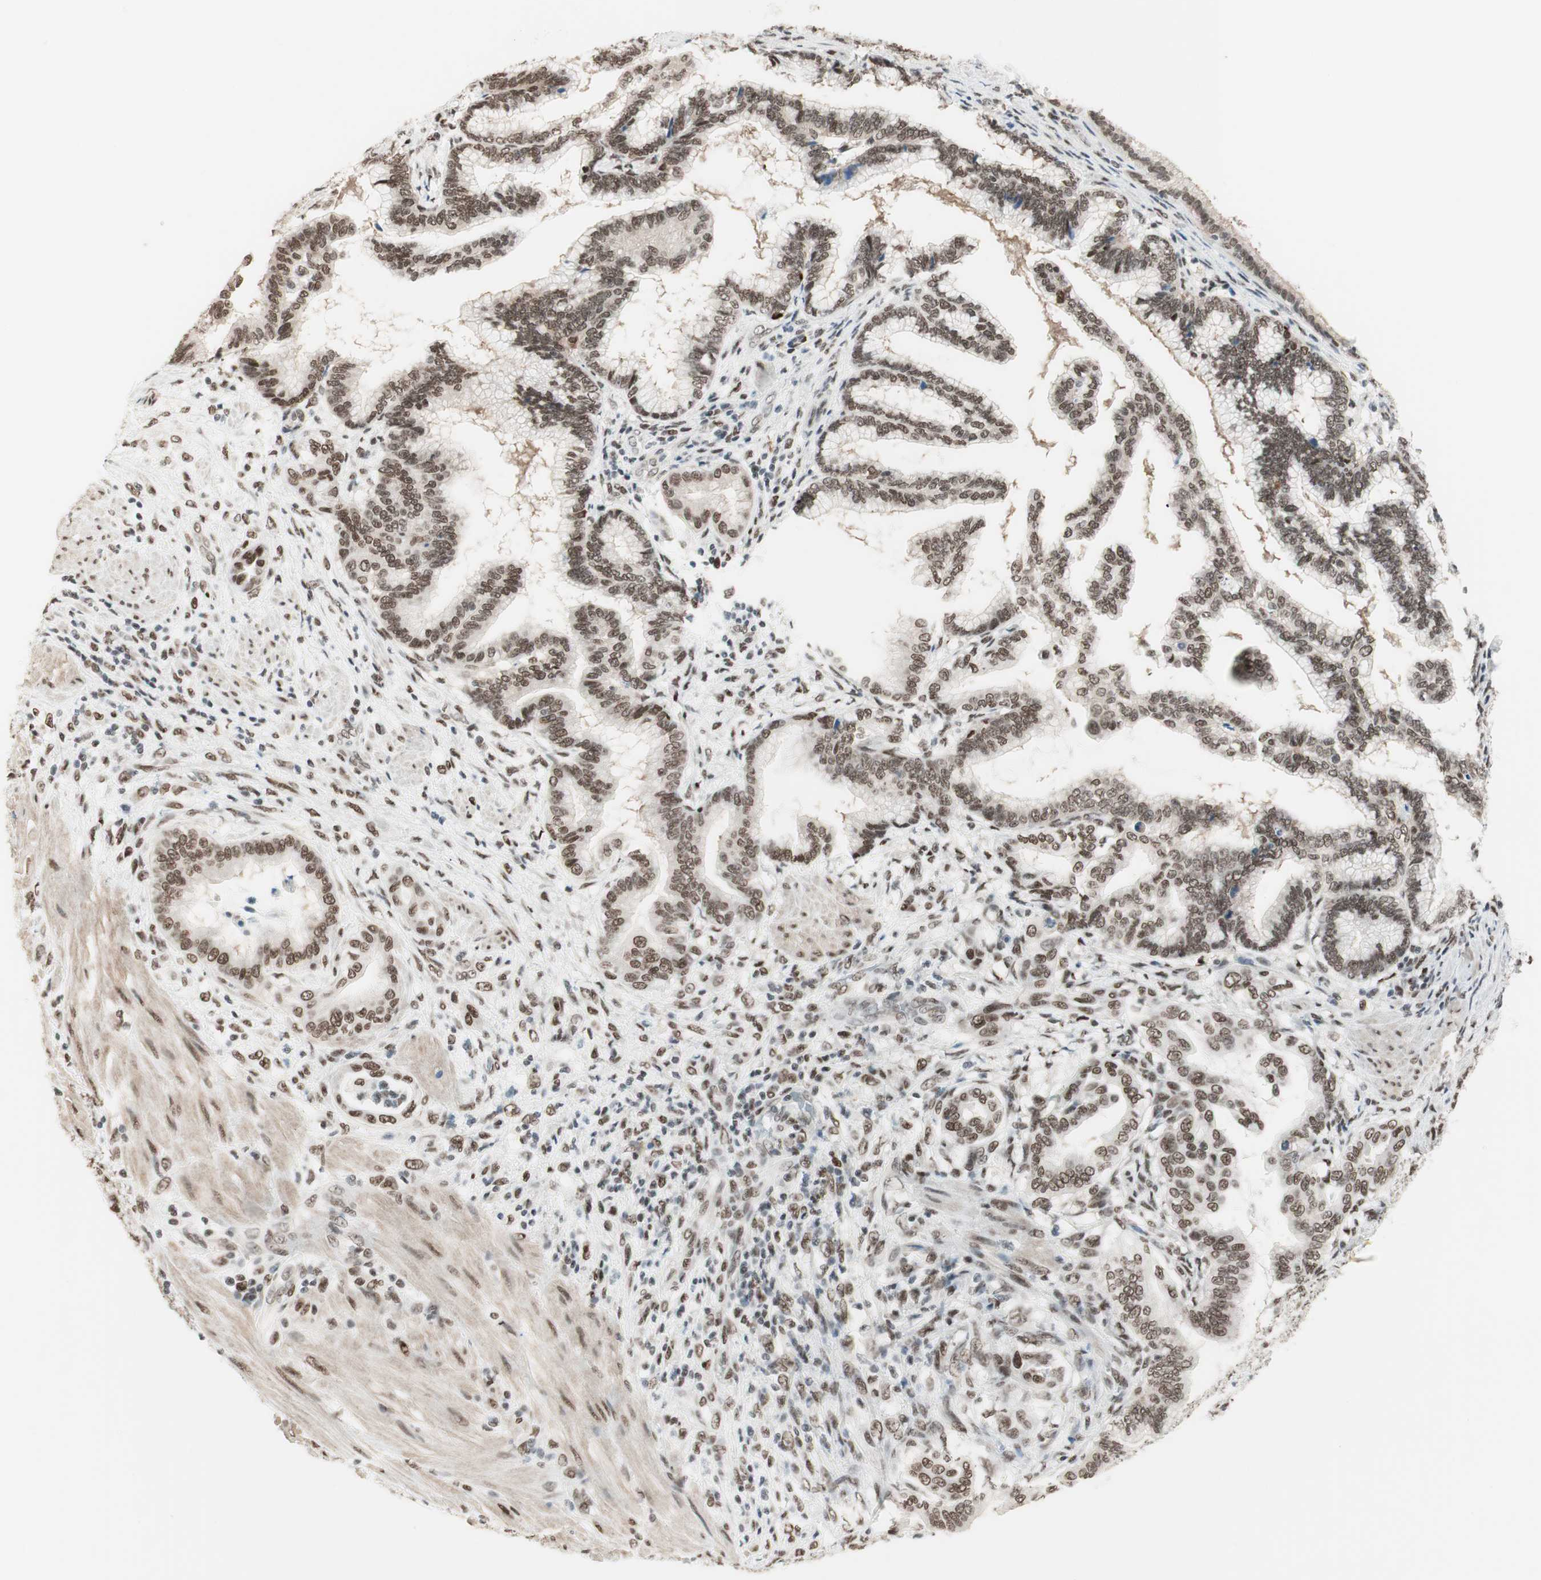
{"staining": {"intensity": "strong", "quantity": ">75%", "location": "nuclear"}, "tissue": "pancreatic cancer", "cell_type": "Tumor cells", "image_type": "cancer", "snomed": [{"axis": "morphology", "description": "Adenocarcinoma, NOS"}, {"axis": "topography", "description": "Pancreas"}], "caption": "An IHC image of tumor tissue is shown. Protein staining in brown labels strong nuclear positivity in adenocarcinoma (pancreatic) within tumor cells.", "gene": "SMARCE1", "patient": {"sex": "female", "age": 64}}